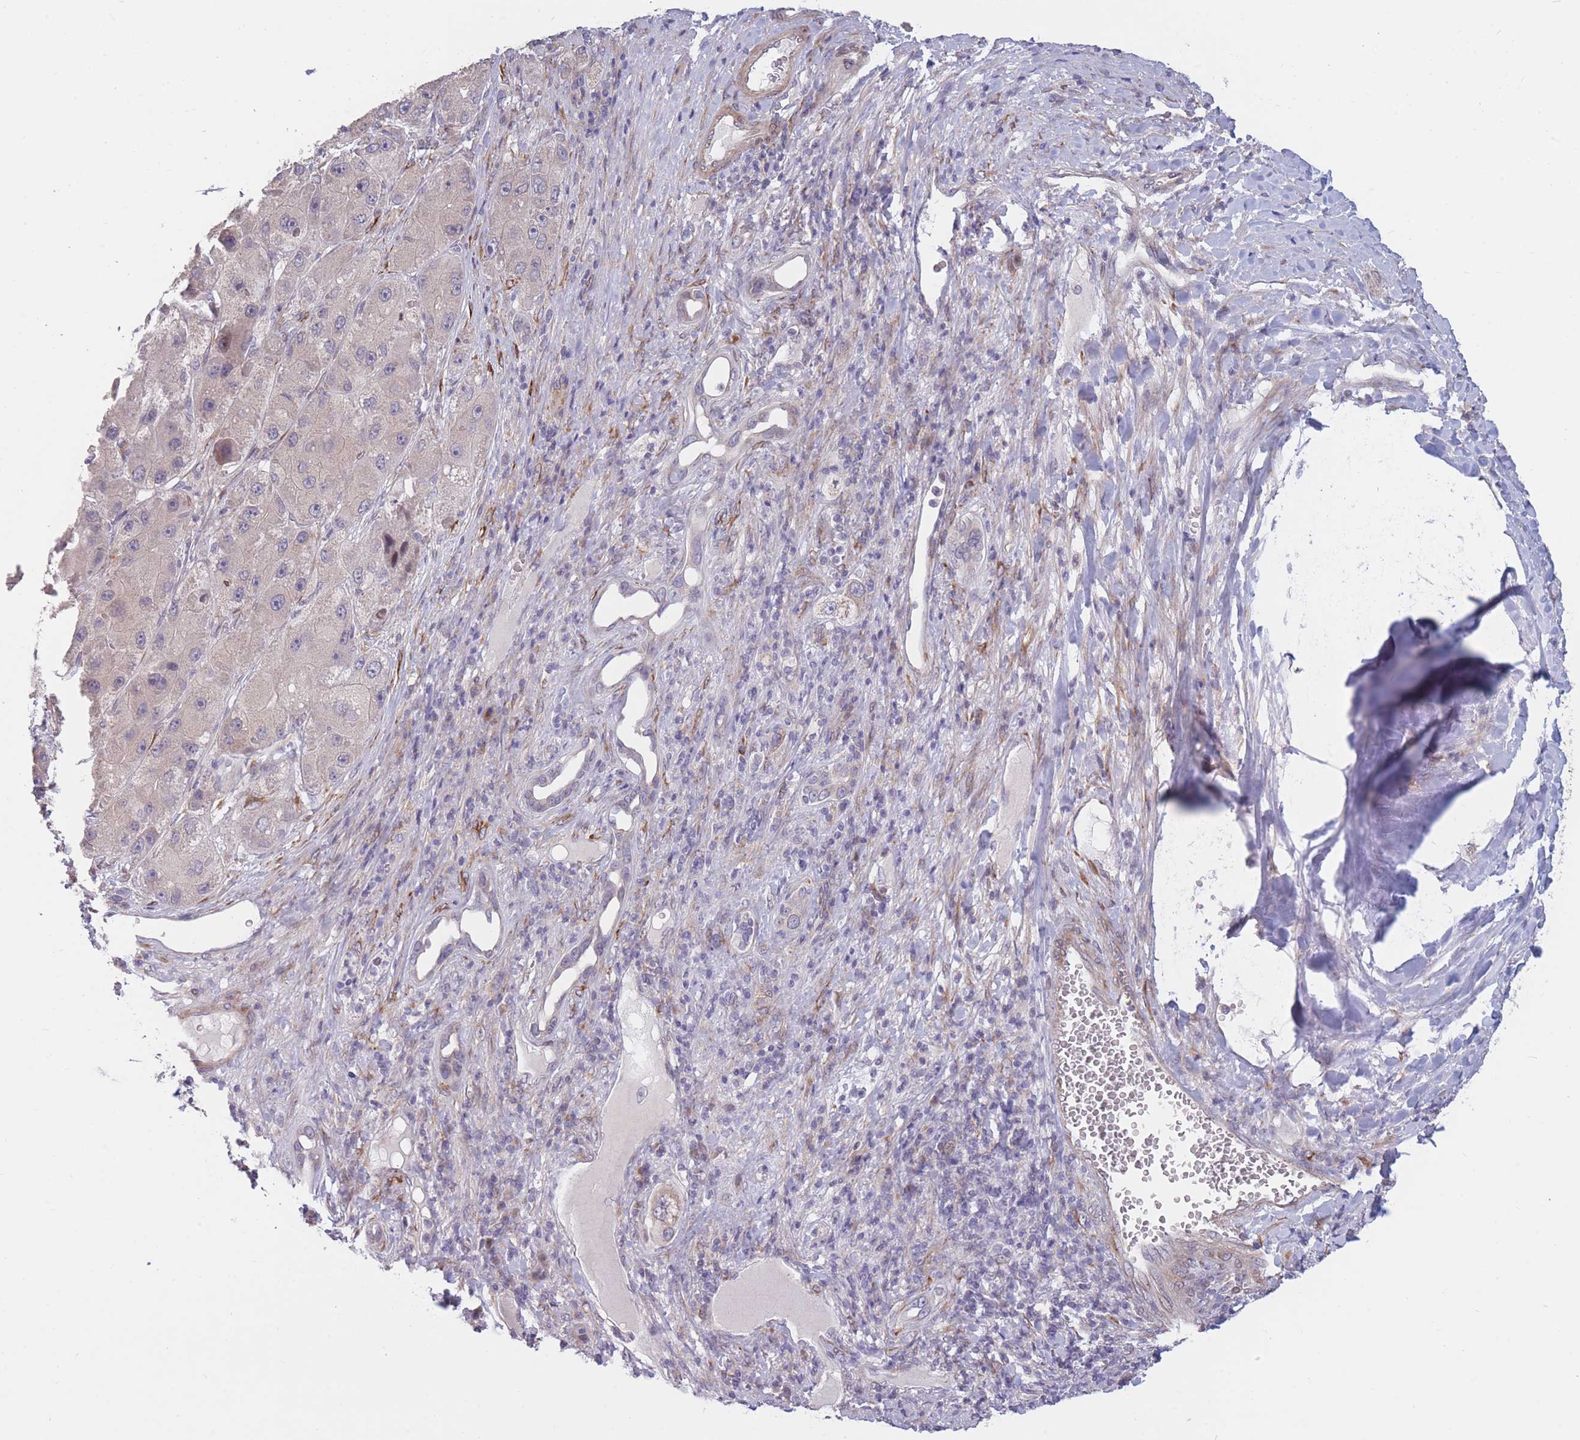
{"staining": {"intensity": "negative", "quantity": "none", "location": "none"}, "tissue": "liver cancer", "cell_type": "Tumor cells", "image_type": "cancer", "snomed": [{"axis": "morphology", "description": "Carcinoma, Hepatocellular, NOS"}, {"axis": "topography", "description": "Liver"}], "caption": "Tumor cells show no significant staining in liver cancer (hepatocellular carcinoma). (DAB immunohistochemistry with hematoxylin counter stain).", "gene": "CCNQ", "patient": {"sex": "female", "age": 73}}